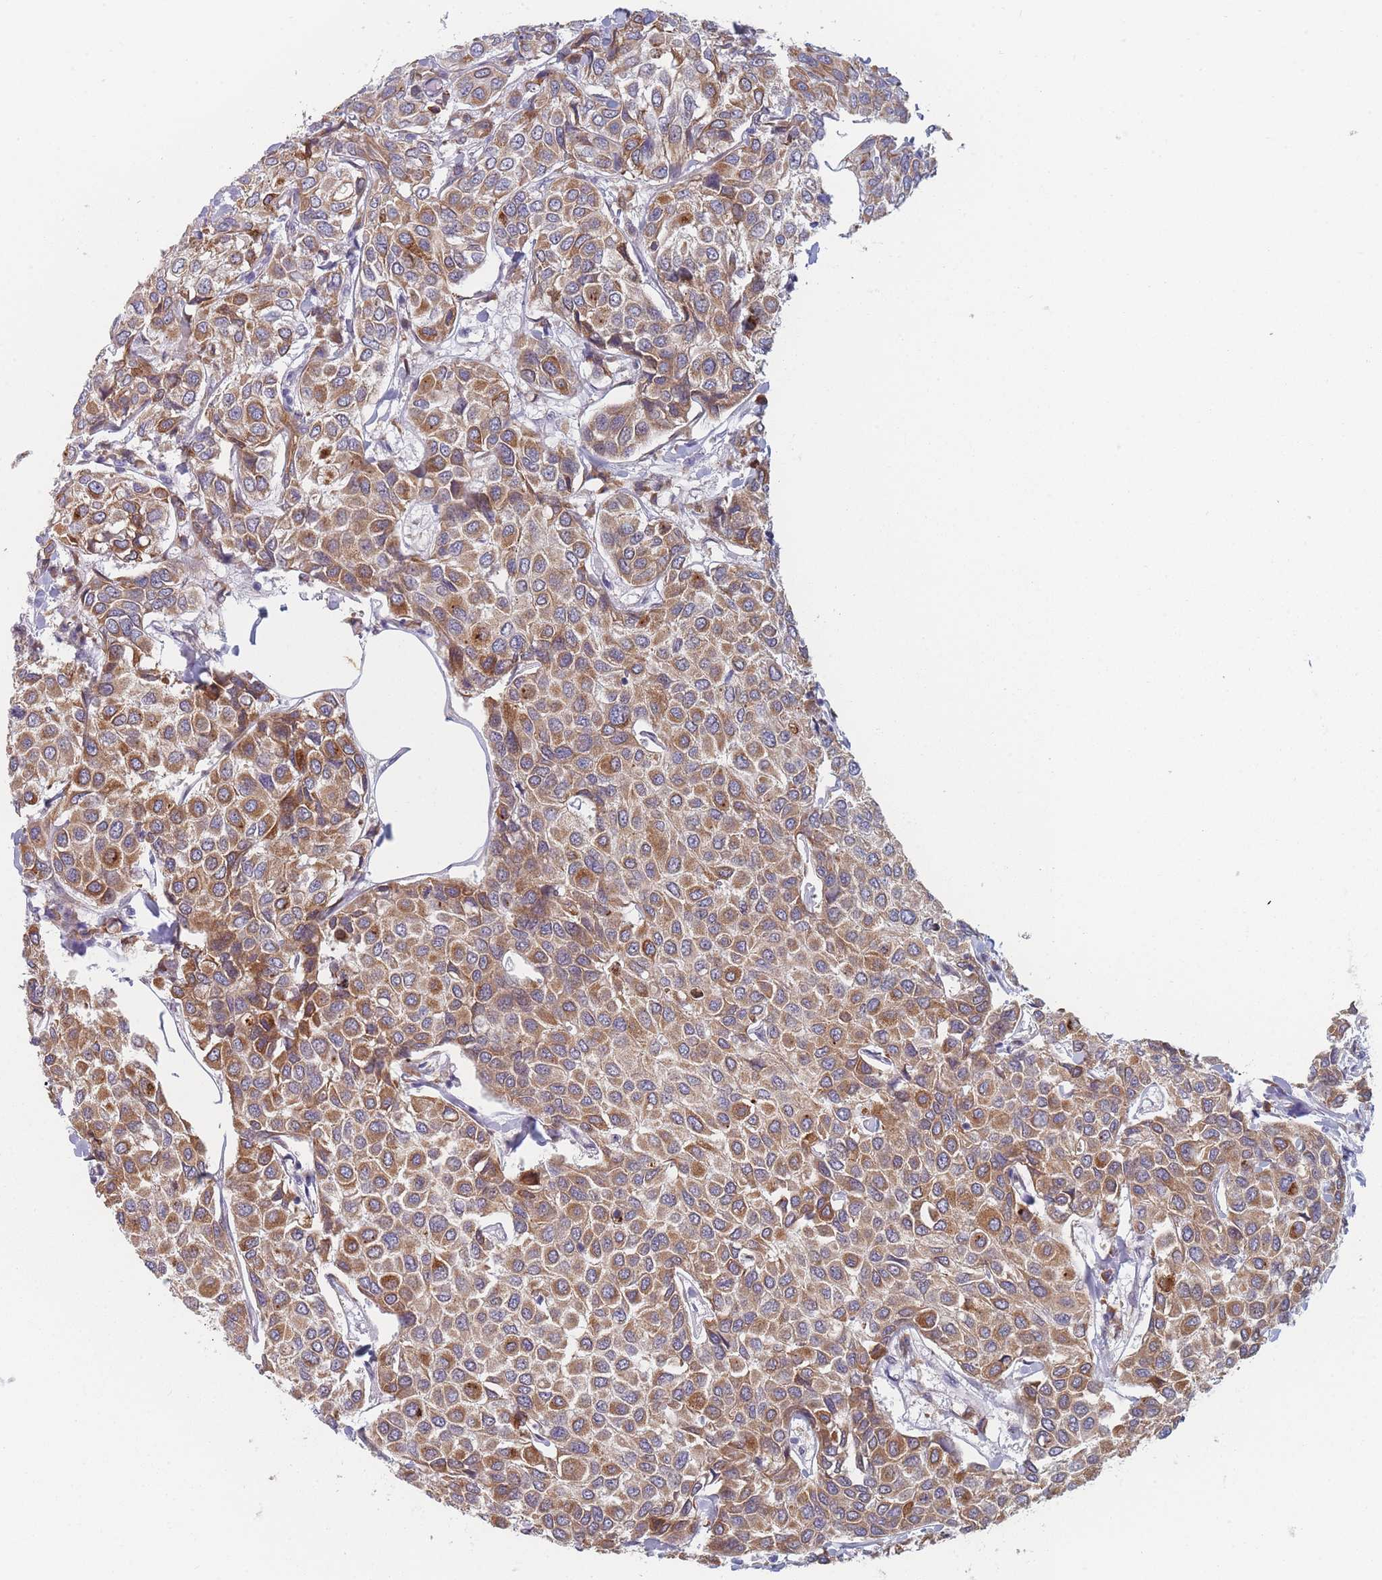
{"staining": {"intensity": "moderate", "quantity": ">75%", "location": "cytoplasmic/membranous"}, "tissue": "breast cancer", "cell_type": "Tumor cells", "image_type": "cancer", "snomed": [{"axis": "morphology", "description": "Duct carcinoma"}, {"axis": "topography", "description": "Breast"}], "caption": "Breast cancer (intraductal carcinoma) stained with DAB (3,3'-diaminobenzidine) immunohistochemistry demonstrates medium levels of moderate cytoplasmic/membranous expression in about >75% of tumor cells.", "gene": "TMED10", "patient": {"sex": "female", "age": 55}}